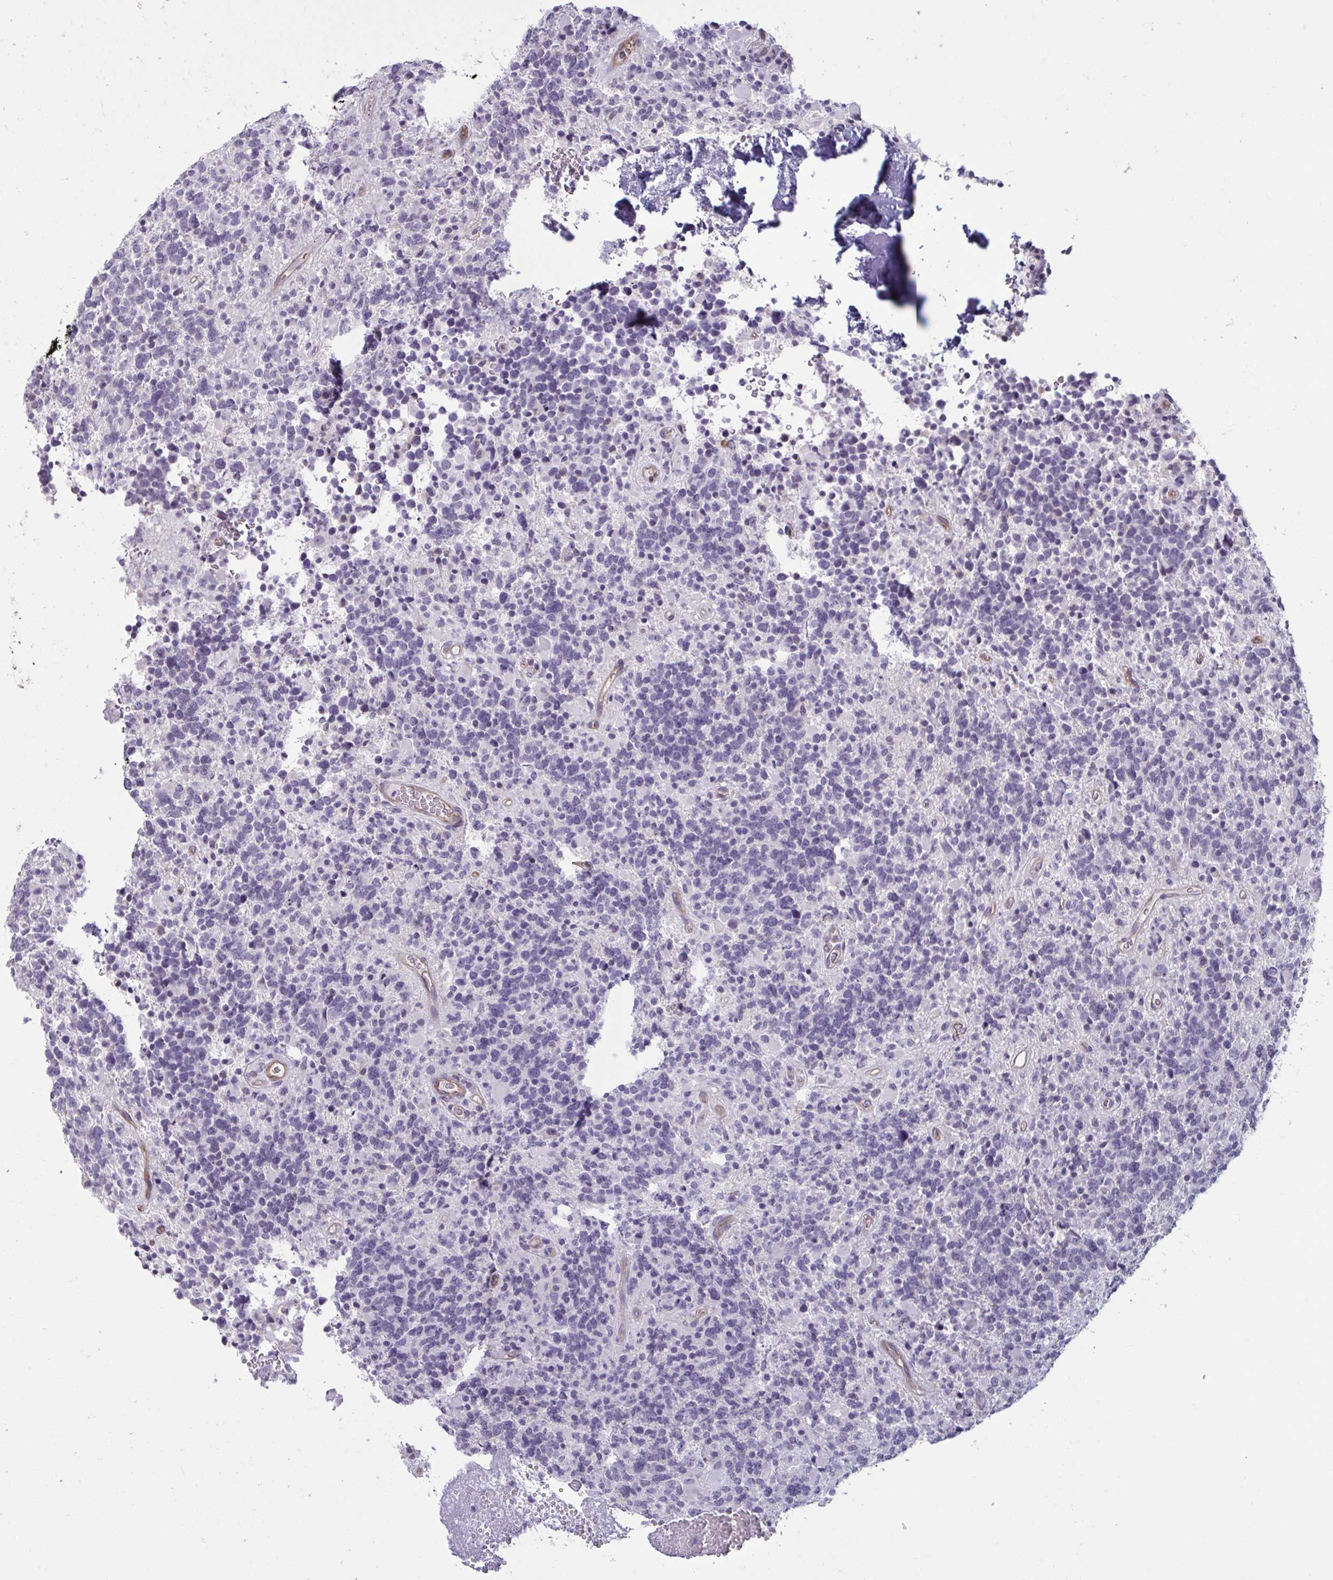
{"staining": {"intensity": "negative", "quantity": "none", "location": "none"}, "tissue": "glioma", "cell_type": "Tumor cells", "image_type": "cancer", "snomed": [{"axis": "morphology", "description": "Glioma, malignant, High grade"}, {"axis": "topography", "description": "Brain"}], "caption": "Immunohistochemistry of human malignant glioma (high-grade) shows no staining in tumor cells.", "gene": "TBC1D4", "patient": {"sex": "female", "age": 40}}